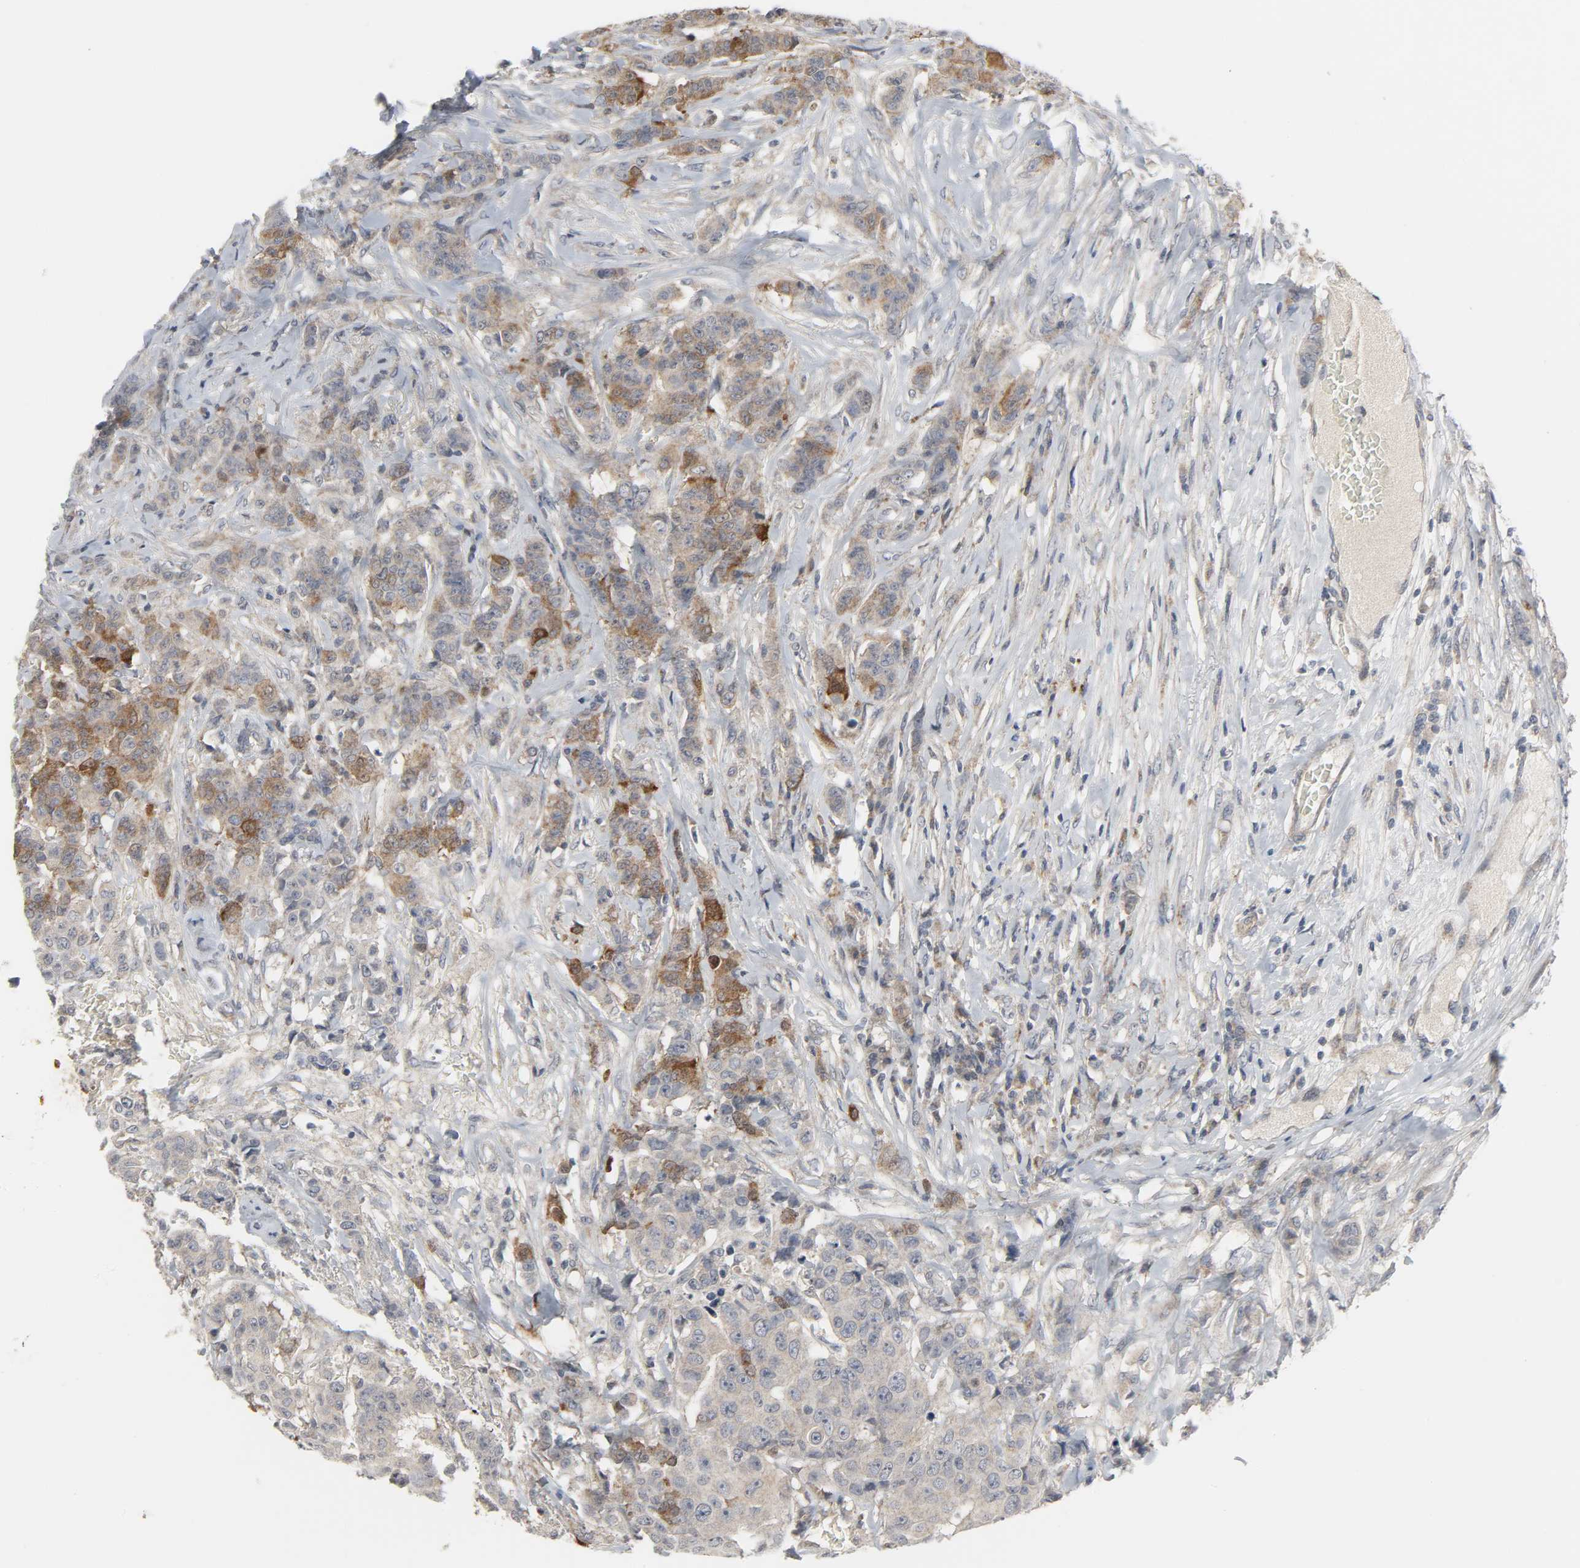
{"staining": {"intensity": "moderate", "quantity": ">75%", "location": "cytoplasmic/membranous"}, "tissue": "breast cancer", "cell_type": "Tumor cells", "image_type": "cancer", "snomed": [{"axis": "morphology", "description": "Duct carcinoma"}, {"axis": "topography", "description": "Breast"}], "caption": "This micrograph displays immunohistochemistry staining of infiltrating ductal carcinoma (breast), with medium moderate cytoplasmic/membranous staining in approximately >75% of tumor cells.", "gene": "CLIP1", "patient": {"sex": "female", "age": 40}}